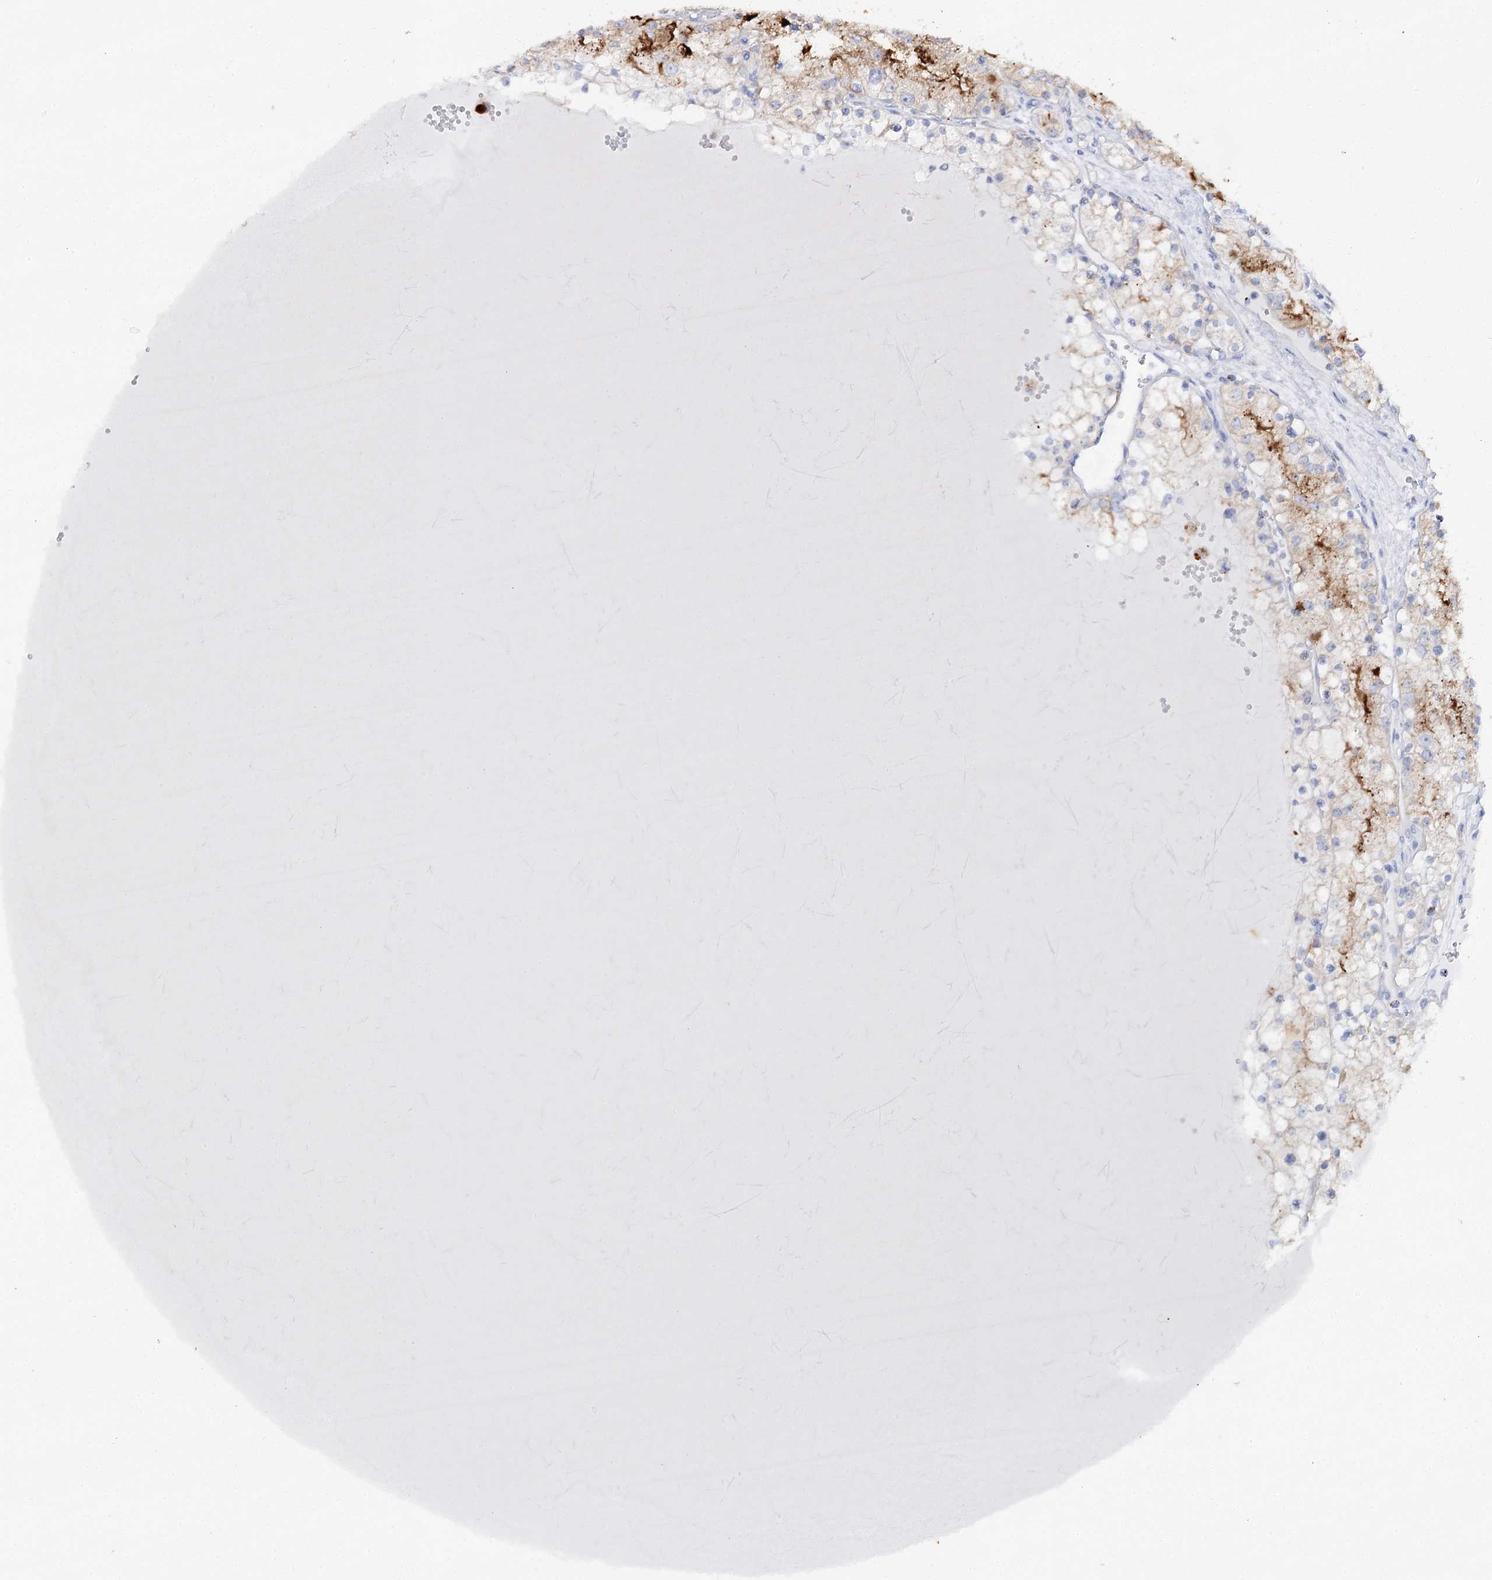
{"staining": {"intensity": "moderate", "quantity": "<25%", "location": "cytoplasmic/membranous"}, "tissue": "renal cancer", "cell_type": "Tumor cells", "image_type": "cancer", "snomed": [{"axis": "morphology", "description": "Normal tissue, NOS"}, {"axis": "morphology", "description": "Adenocarcinoma, NOS"}, {"axis": "topography", "description": "Kidney"}], "caption": "Renal cancer (adenocarcinoma) stained with immunohistochemistry (IHC) demonstrates moderate cytoplasmic/membranous expression in approximately <25% of tumor cells.", "gene": "SLC3A1", "patient": {"sex": "male", "age": 68}}